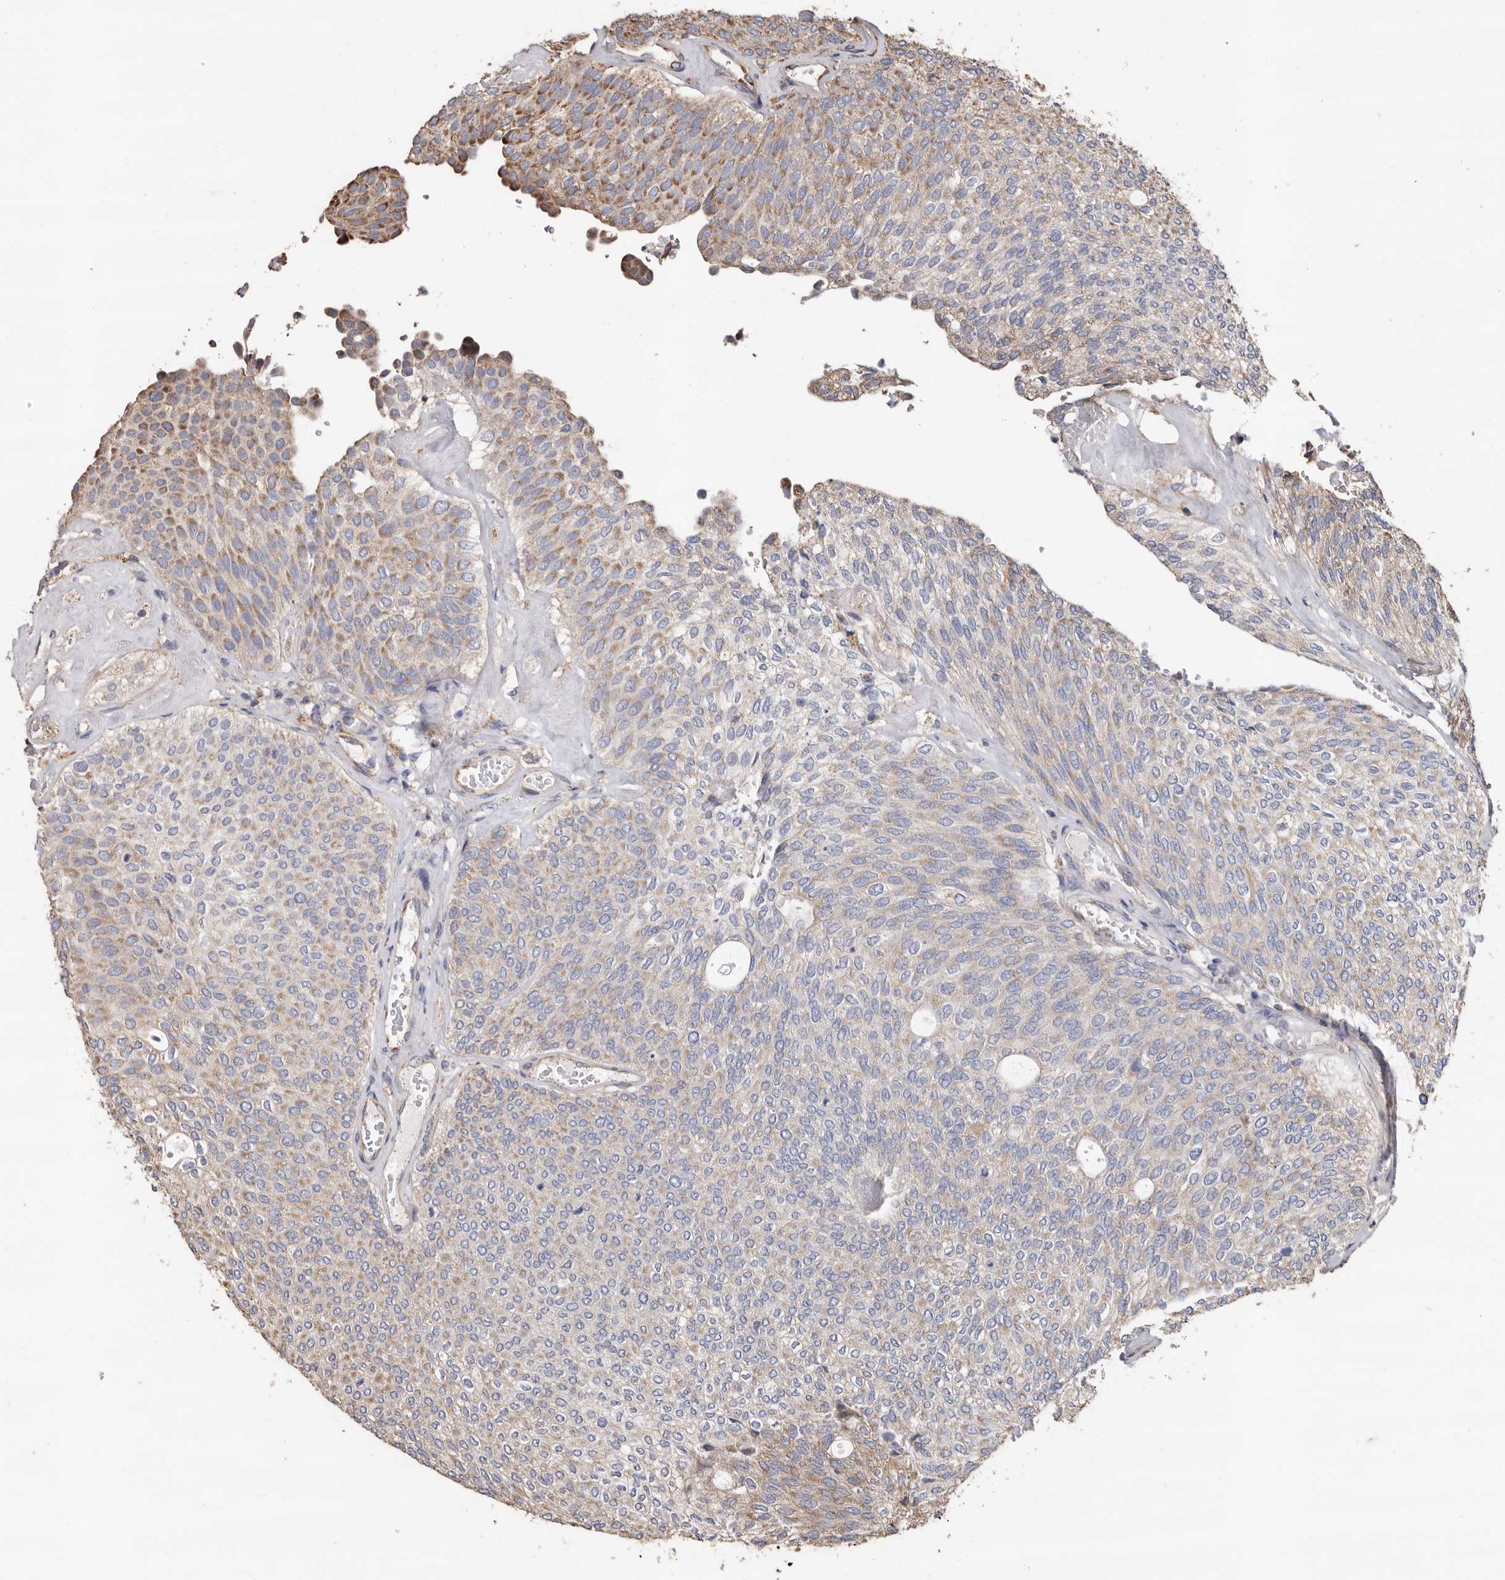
{"staining": {"intensity": "moderate", "quantity": "<25%", "location": "cytoplasmic/membranous"}, "tissue": "urothelial cancer", "cell_type": "Tumor cells", "image_type": "cancer", "snomed": [{"axis": "morphology", "description": "Urothelial carcinoma, Low grade"}, {"axis": "topography", "description": "Urinary bladder"}], "caption": "This micrograph demonstrates low-grade urothelial carcinoma stained with immunohistochemistry to label a protein in brown. The cytoplasmic/membranous of tumor cells show moderate positivity for the protein. Nuclei are counter-stained blue.", "gene": "OSGIN2", "patient": {"sex": "female", "age": 79}}